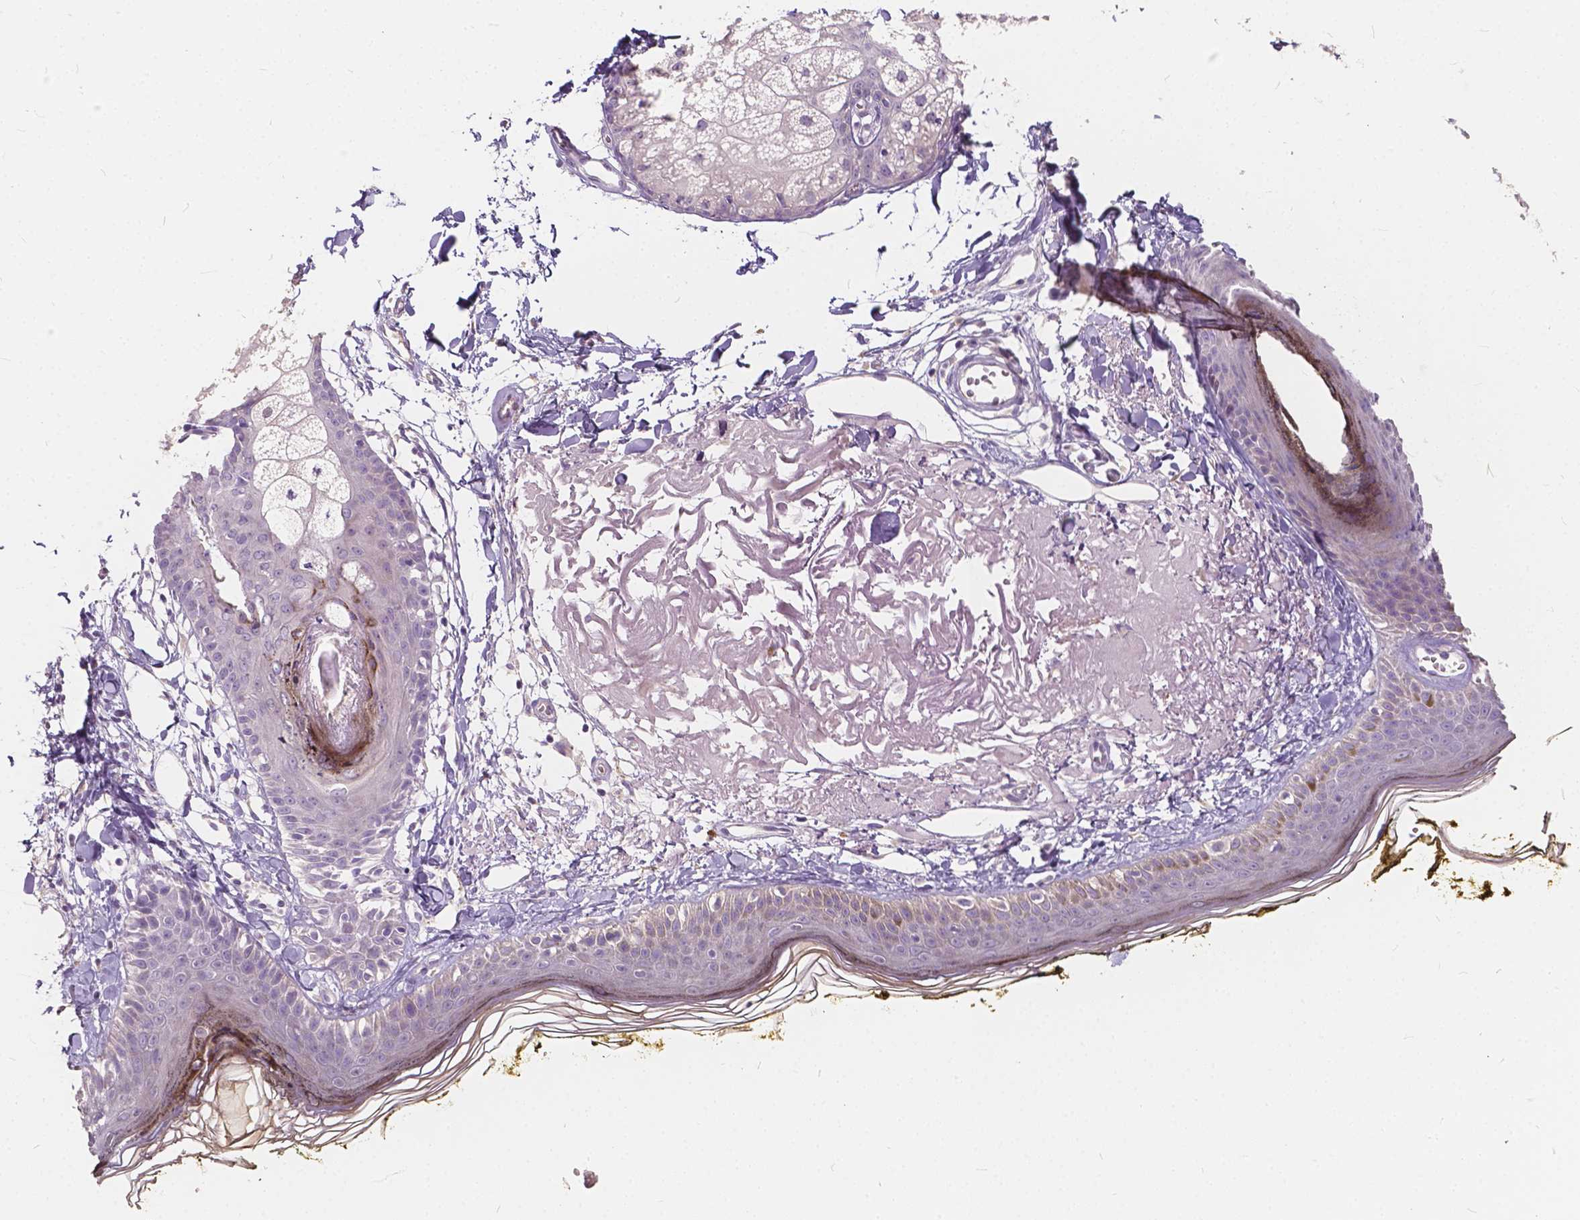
{"staining": {"intensity": "negative", "quantity": "none", "location": "none"}, "tissue": "skin", "cell_type": "Fibroblasts", "image_type": "normal", "snomed": [{"axis": "morphology", "description": "Normal tissue, NOS"}, {"axis": "topography", "description": "Skin"}], "caption": "Immunohistochemistry photomicrograph of normal skin: skin stained with DAB displays no significant protein expression in fibroblasts. The staining is performed using DAB brown chromogen with nuclei counter-stained in using hematoxylin.", "gene": "SLC7A8", "patient": {"sex": "male", "age": 76}}